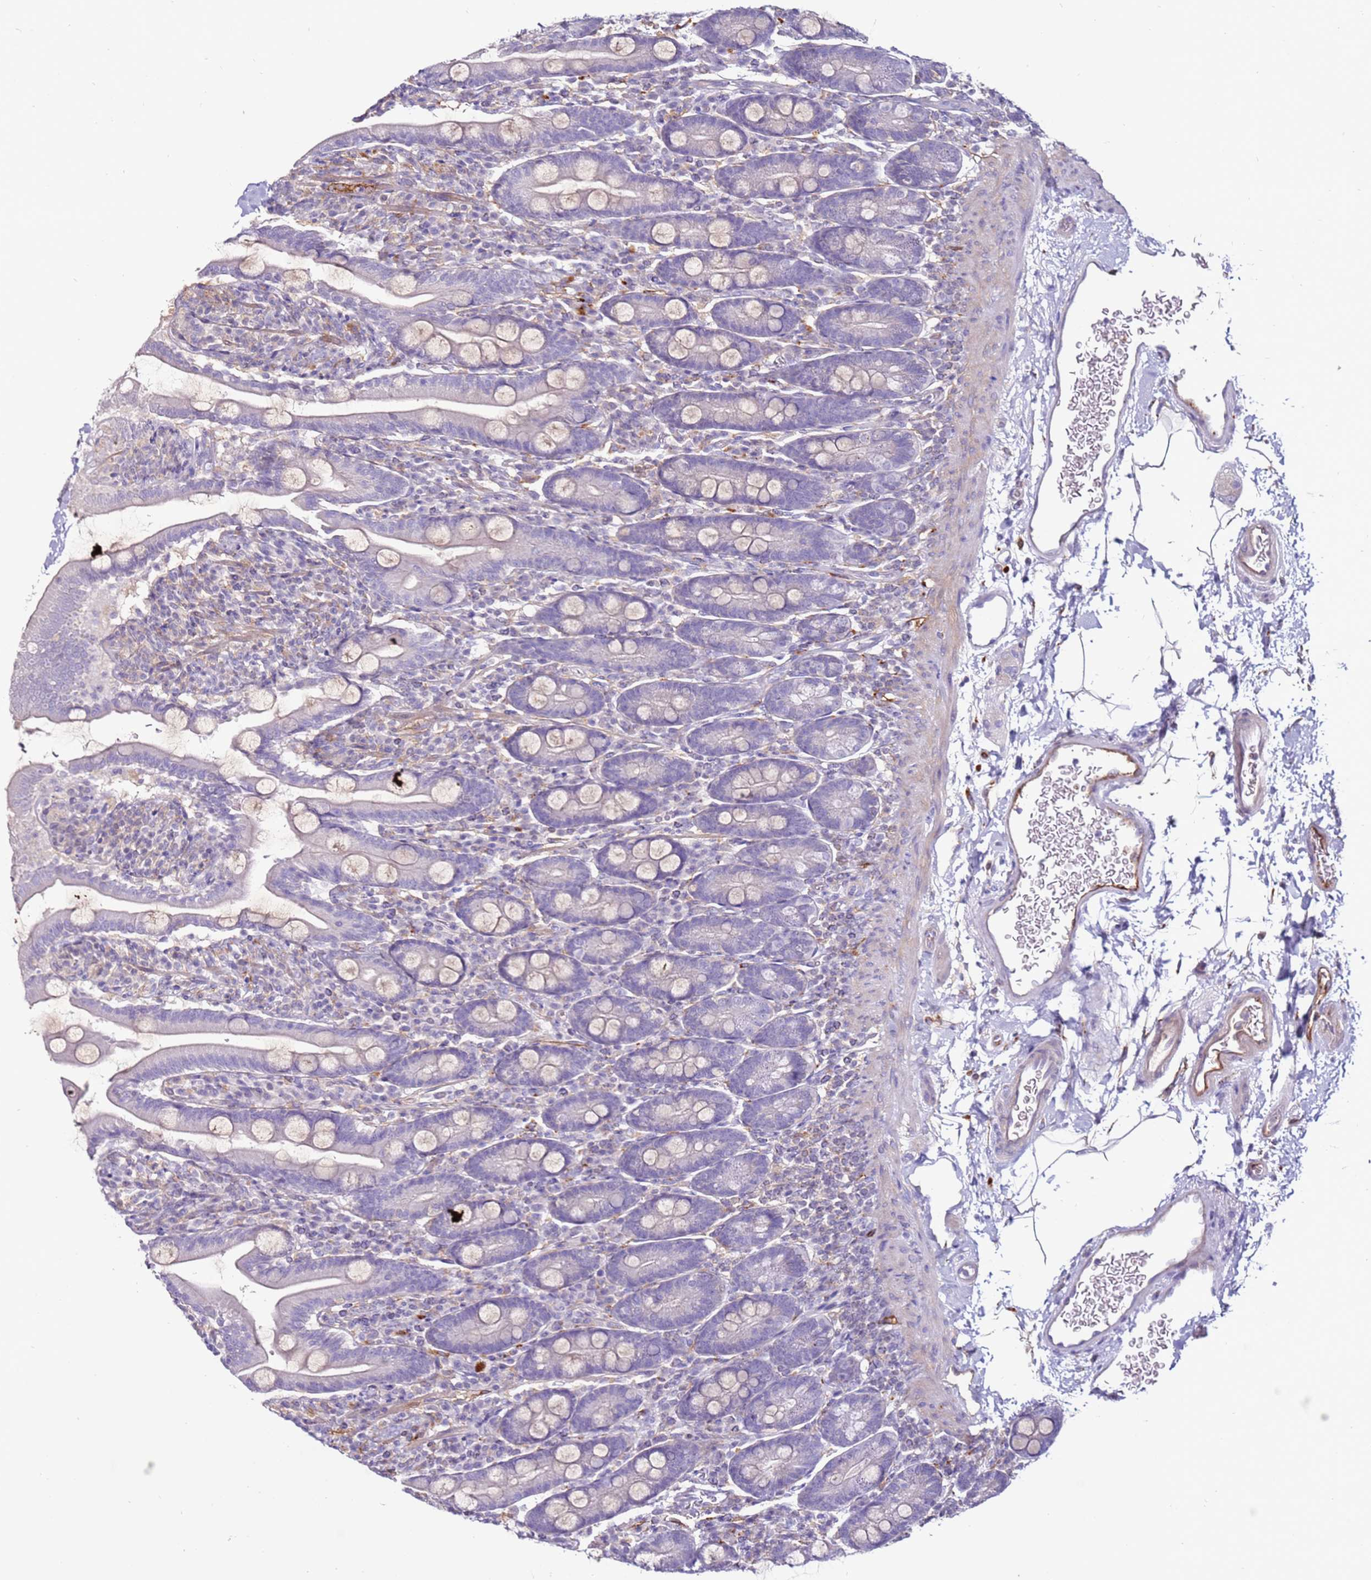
{"staining": {"intensity": "negative", "quantity": "none", "location": "none"}, "tissue": "duodenum", "cell_type": "Glandular cells", "image_type": "normal", "snomed": [{"axis": "morphology", "description": "Normal tissue, NOS"}, {"axis": "topography", "description": "Duodenum"}], "caption": "The image demonstrates no significant expression in glandular cells of duodenum. Nuclei are stained in blue.", "gene": "CLEC4M", "patient": {"sex": "male", "age": 35}}